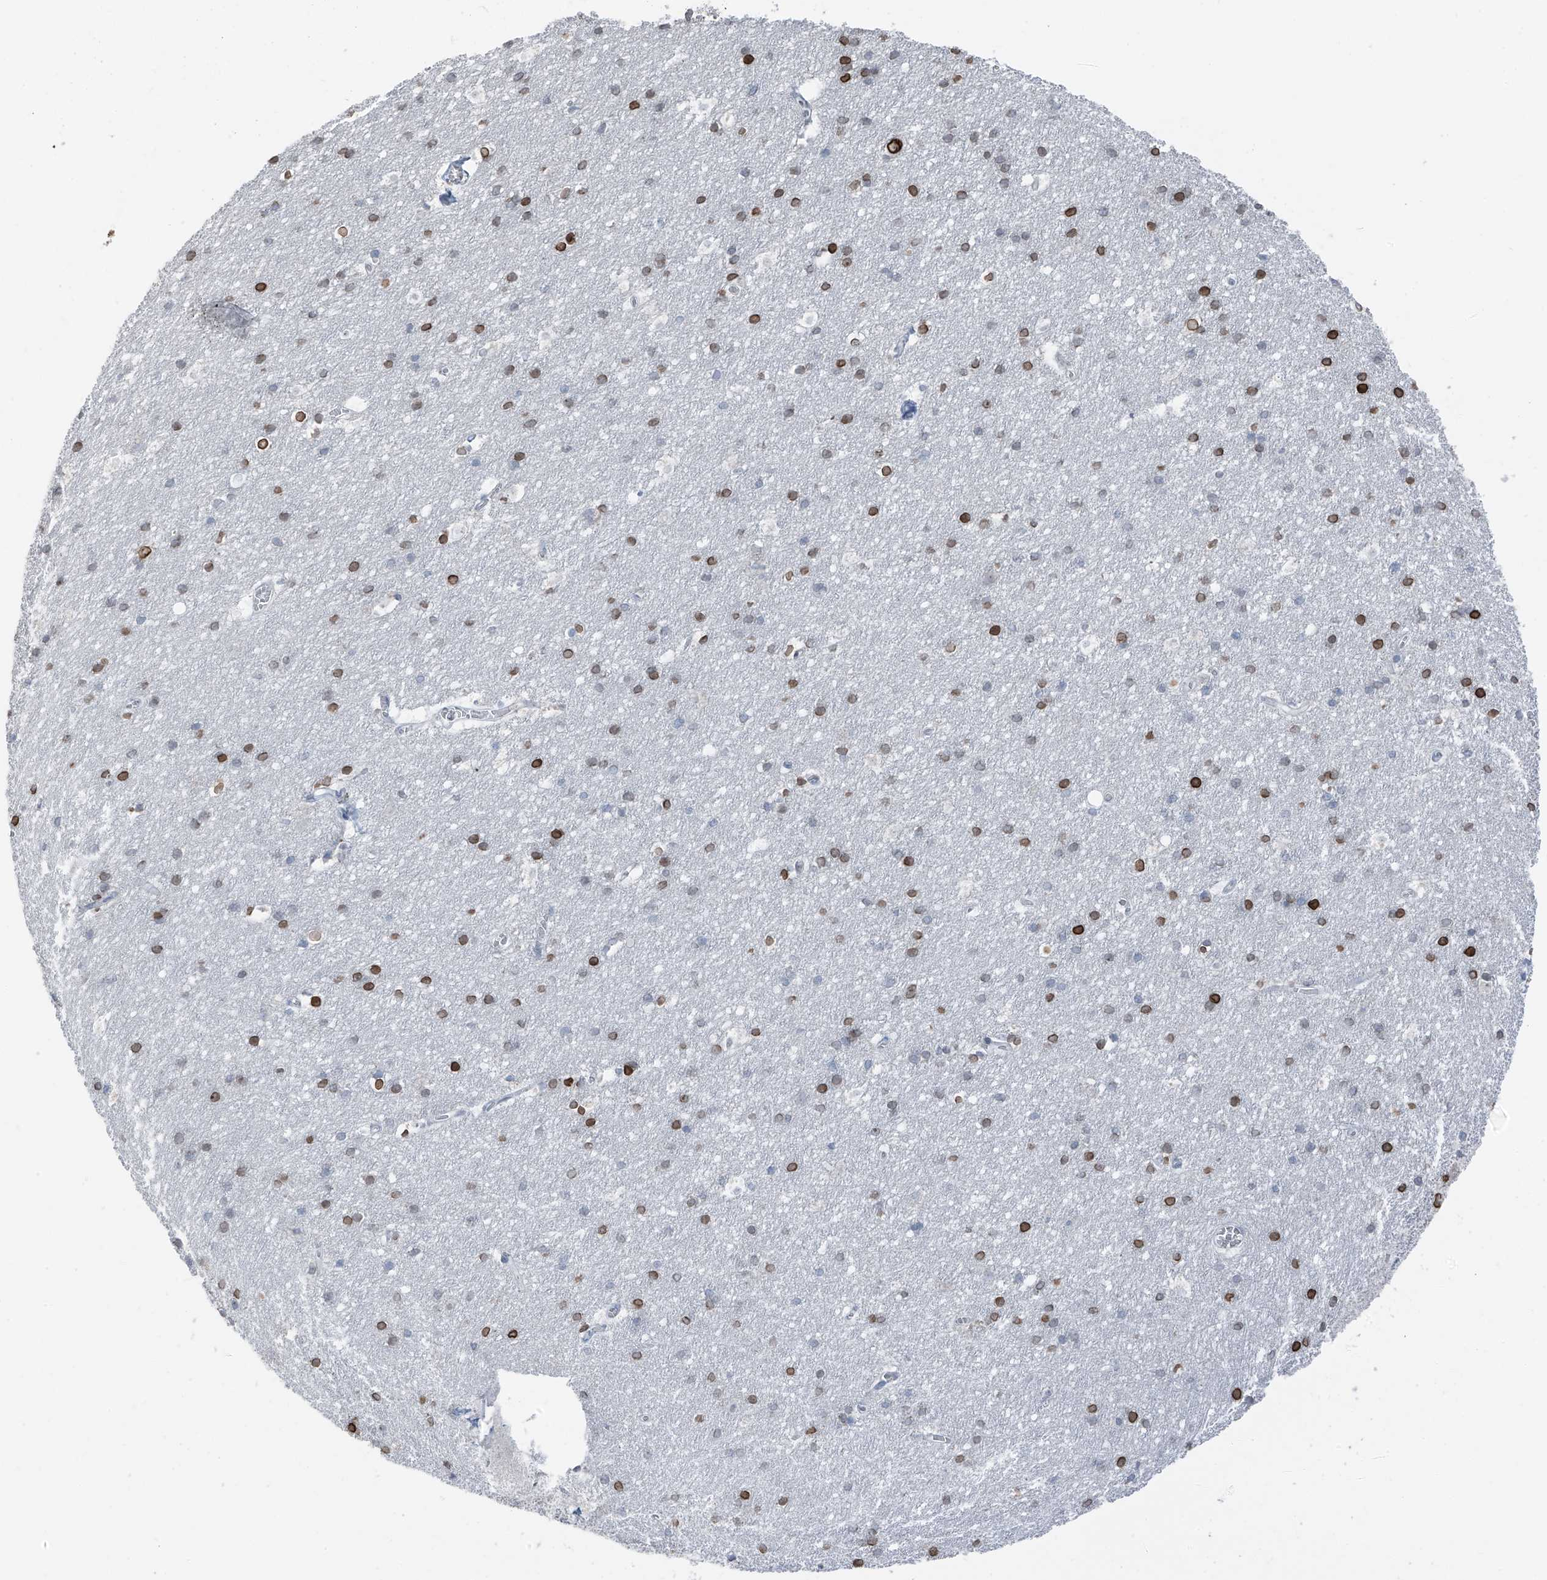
{"staining": {"intensity": "negative", "quantity": "none", "location": "none"}, "tissue": "cerebral cortex", "cell_type": "Endothelial cells", "image_type": "normal", "snomed": [{"axis": "morphology", "description": "Normal tissue, NOS"}, {"axis": "topography", "description": "Cerebral cortex"}], "caption": "This histopathology image is of normal cerebral cortex stained with IHC to label a protein in brown with the nuclei are counter-stained blue. There is no expression in endothelial cells.", "gene": "PRDM6", "patient": {"sex": "male", "age": 54}}